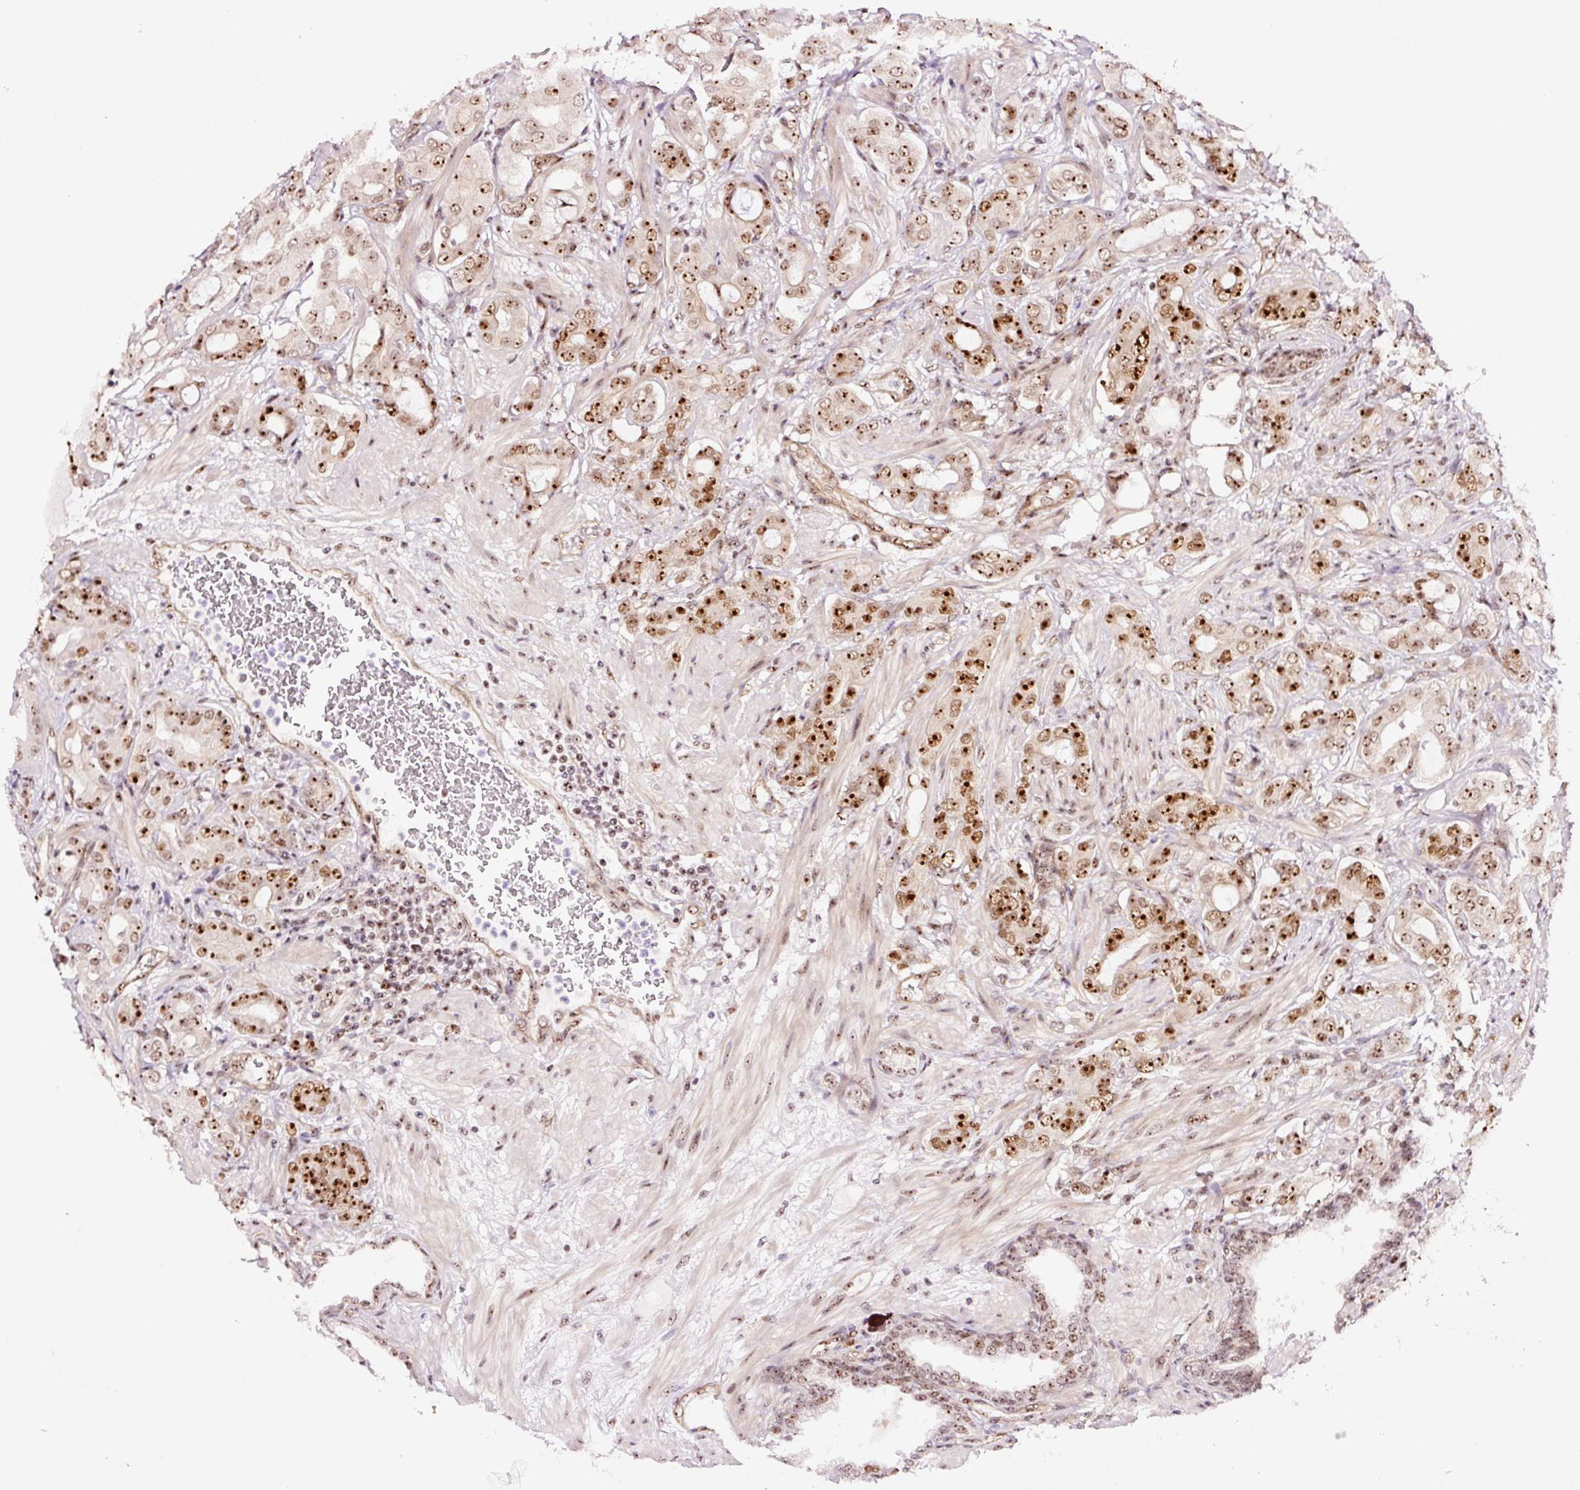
{"staining": {"intensity": "strong", "quantity": ">75%", "location": "nuclear"}, "tissue": "prostate cancer", "cell_type": "Tumor cells", "image_type": "cancer", "snomed": [{"axis": "morphology", "description": "Adenocarcinoma, Low grade"}, {"axis": "topography", "description": "Prostate"}], "caption": "Prostate cancer (low-grade adenocarcinoma) stained for a protein displays strong nuclear positivity in tumor cells. (Stains: DAB in brown, nuclei in blue, Microscopy: brightfield microscopy at high magnification).", "gene": "GNL3", "patient": {"sex": "male", "age": 57}}